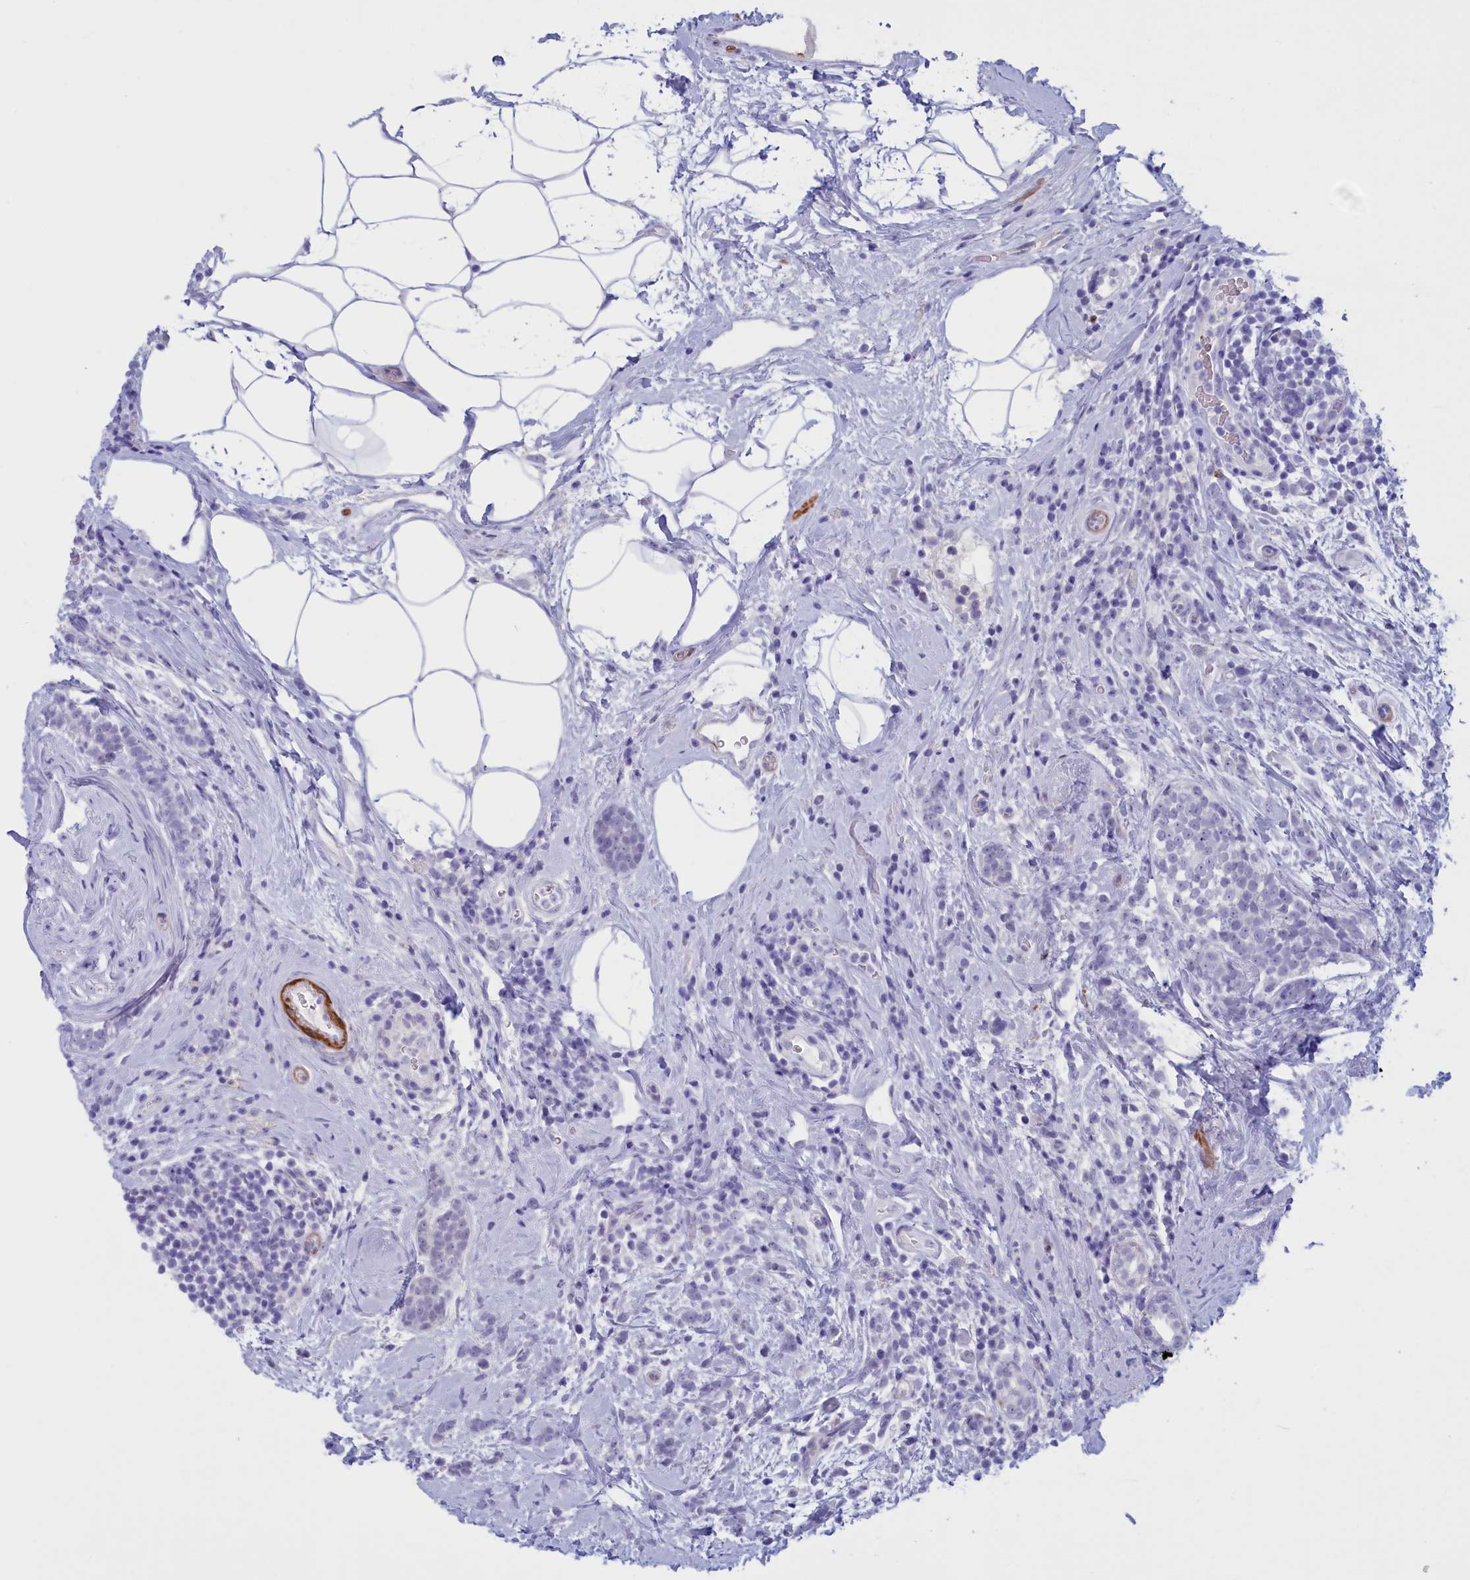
{"staining": {"intensity": "negative", "quantity": "none", "location": "none"}, "tissue": "breast cancer", "cell_type": "Tumor cells", "image_type": "cancer", "snomed": [{"axis": "morphology", "description": "Lobular carcinoma"}, {"axis": "topography", "description": "Breast"}], "caption": "Image shows no significant protein expression in tumor cells of breast lobular carcinoma.", "gene": "GAPDHS", "patient": {"sex": "female", "age": 58}}